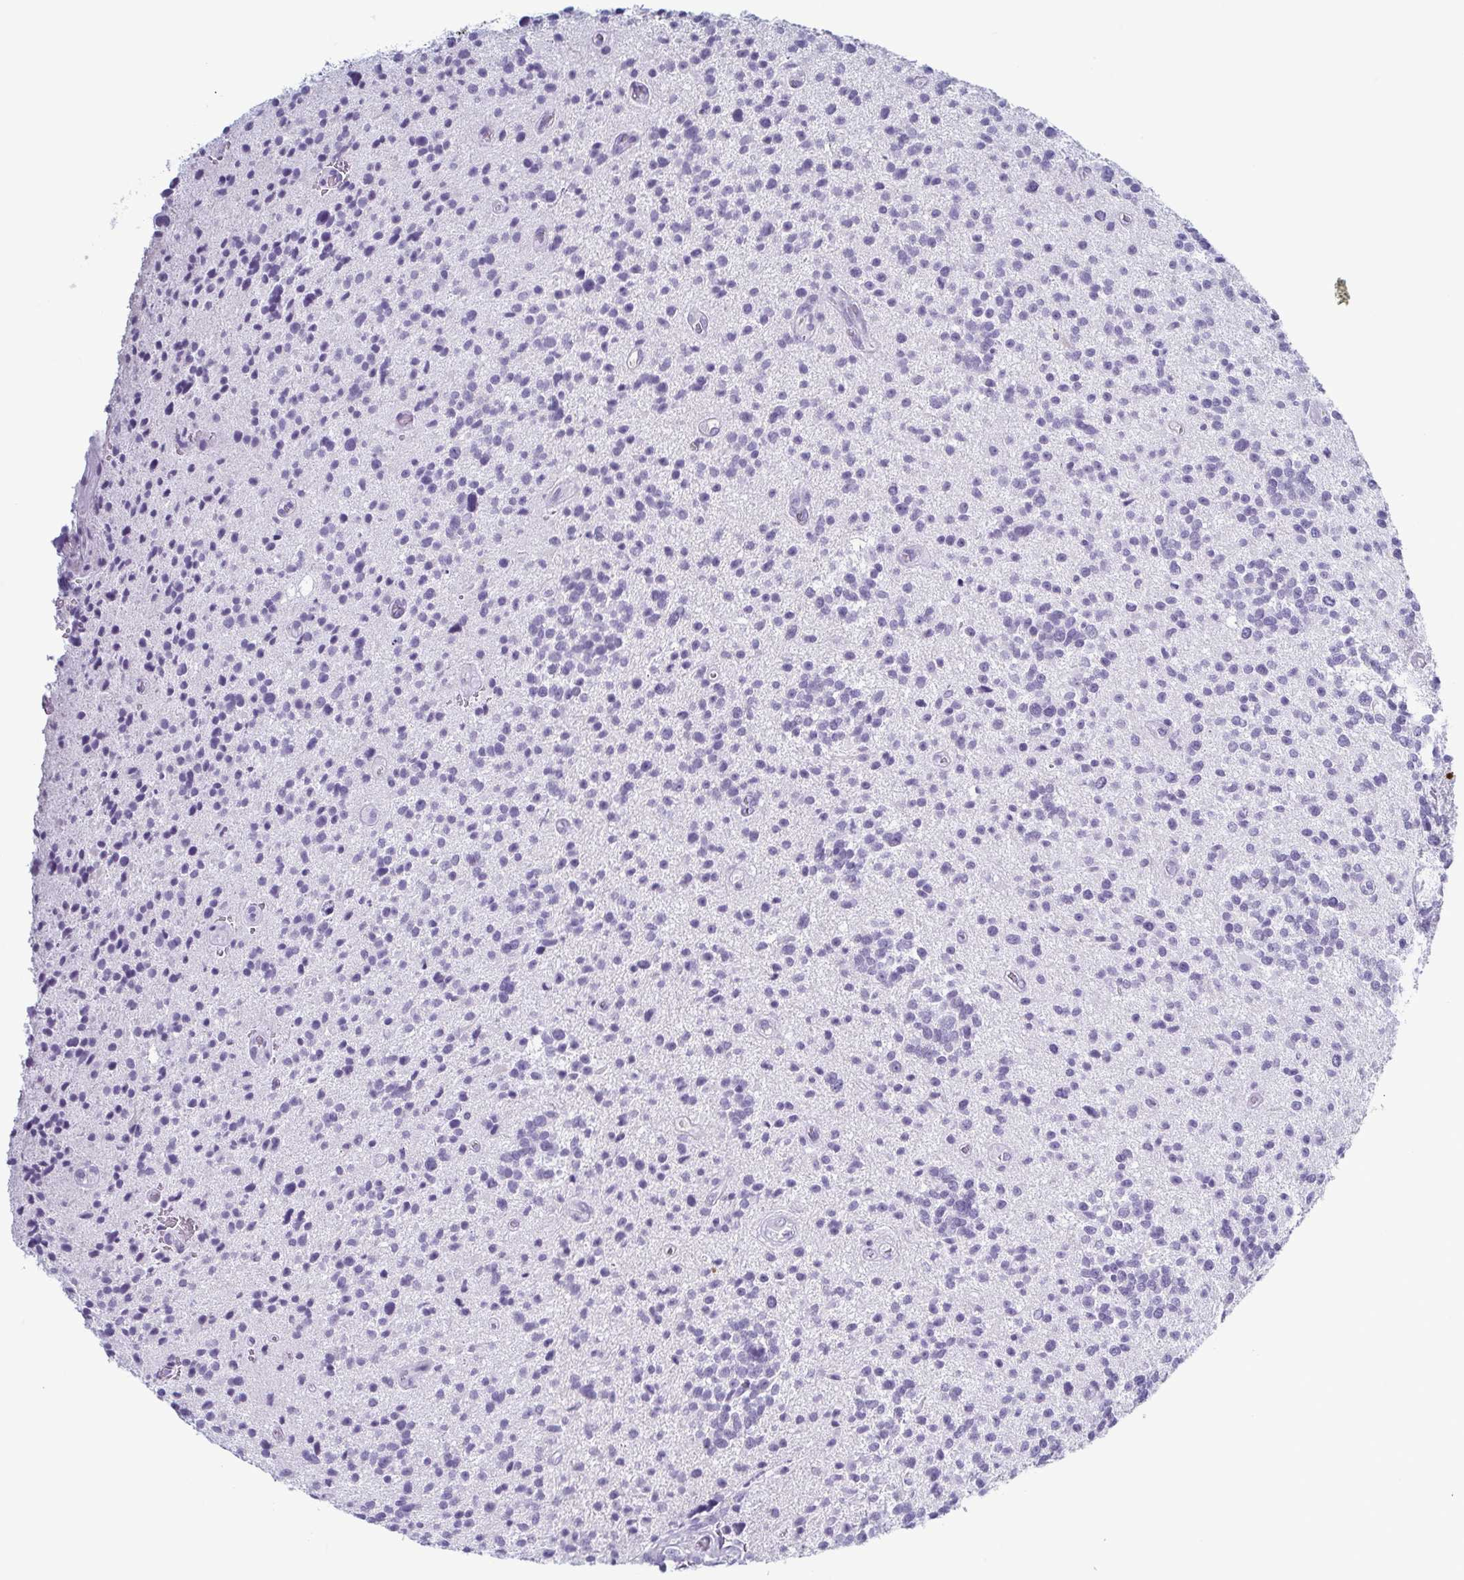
{"staining": {"intensity": "negative", "quantity": "none", "location": "none"}, "tissue": "glioma", "cell_type": "Tumor cells", "image_type": "cancer", "snomed": [{"axis": "morphology", "description": "Glioma, malignant, High grade"}, {"axis": "topography", "description": "Brain"}], "caption": "An immunohistochemistry histopathology image of malignant glioma (high-grade) is shown. There is no staining in tumor cells of malignant glioma (high-grade).", "gene": "KRT10", "patient": {"sex": "male", "age": 29}}